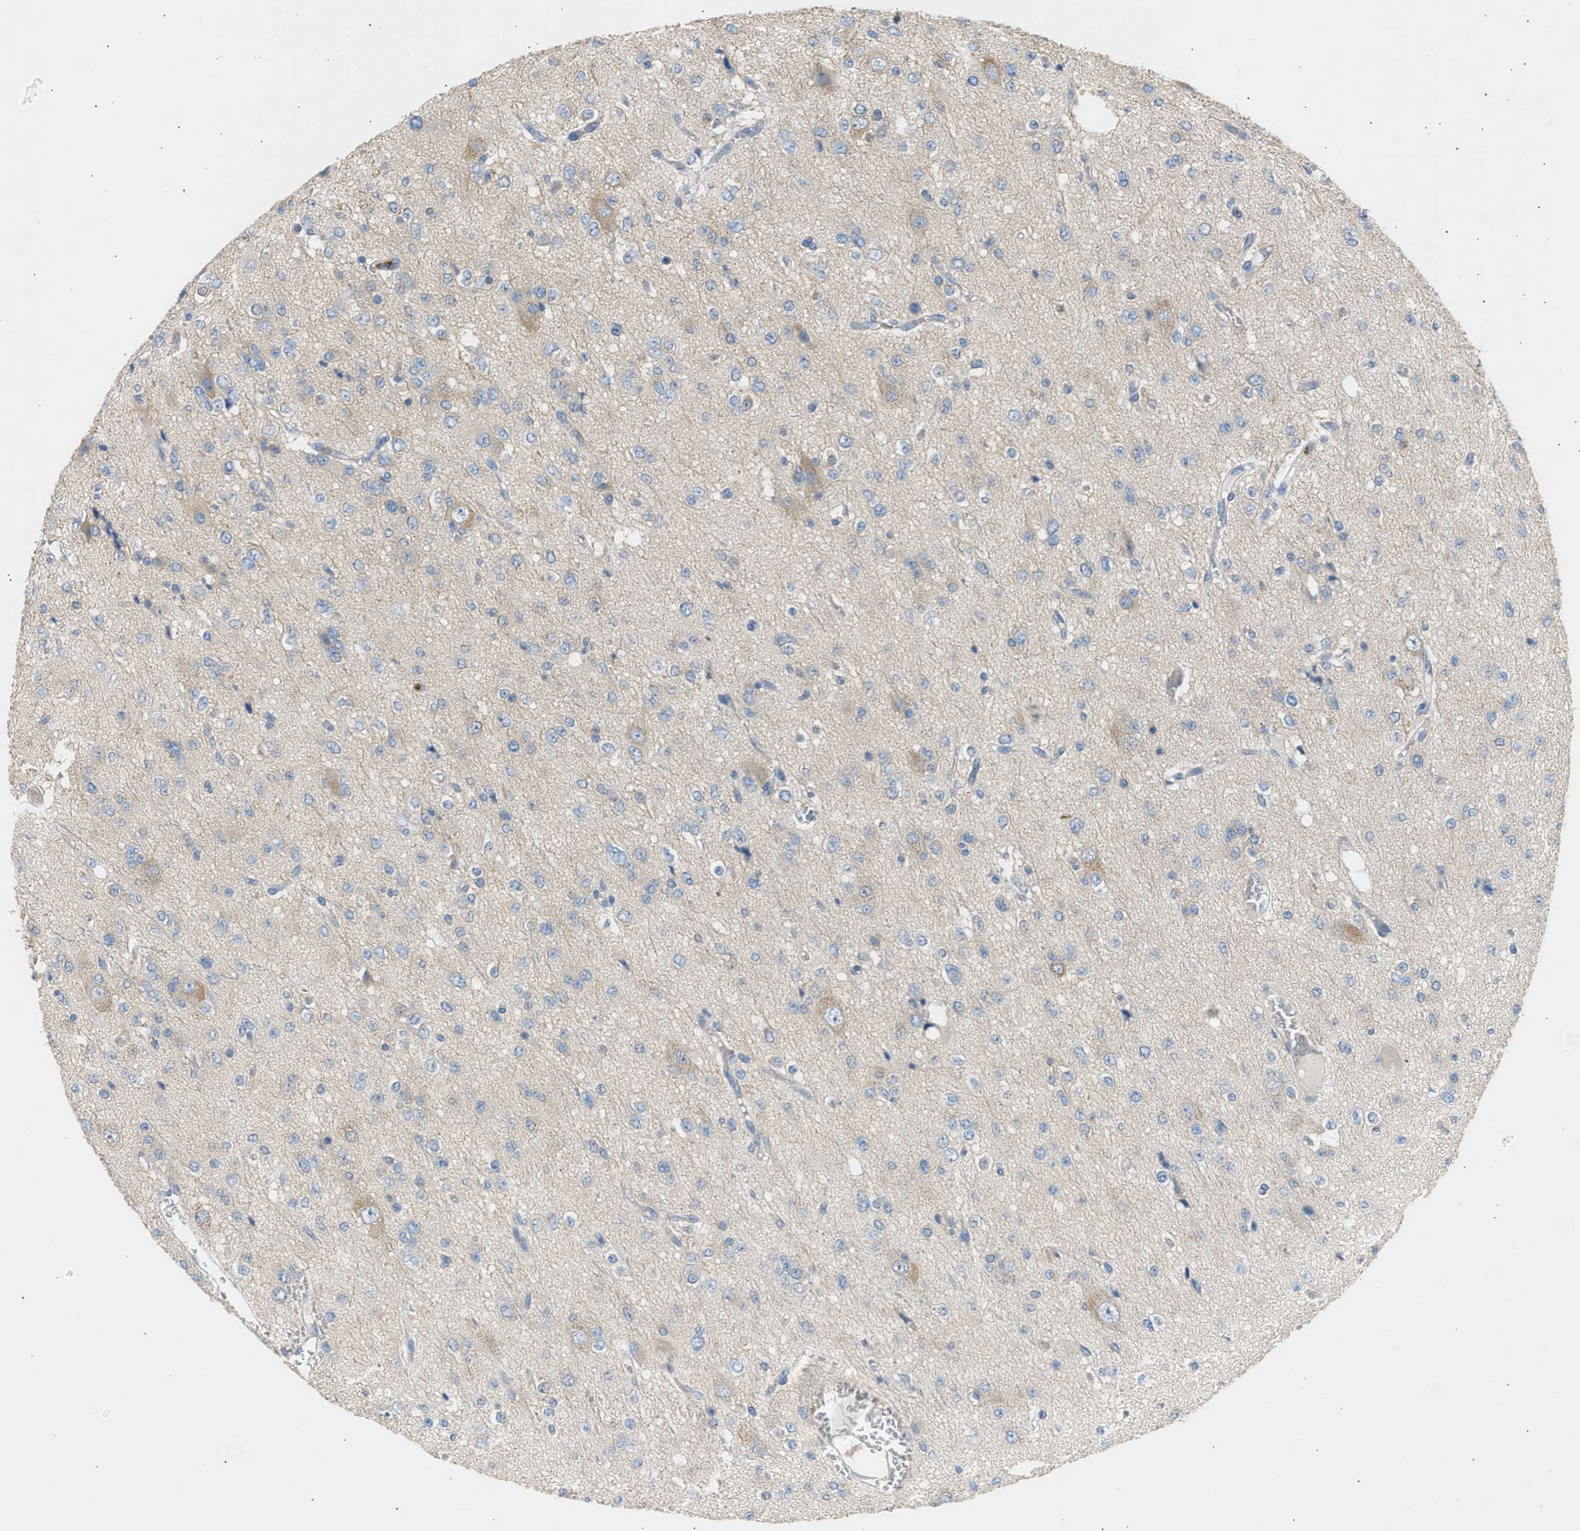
{"staining": {"intensity": "negative", "quantity": "none", "location": "none"}, "tissue": "glioma", "cell_type": "Tumor cells", "image_type": "cancer", "snomed": [{"axis": "morphology", "description": "Glioma, malignant, Low grade"}, {"axis": "topography", "description": "Brain"}], "caption": "Tumor cells show no significant protein positivity in low-grade glioma (malignant).", "gene": "TRIM50", "patient": {"sex": "male", "age": 38}}